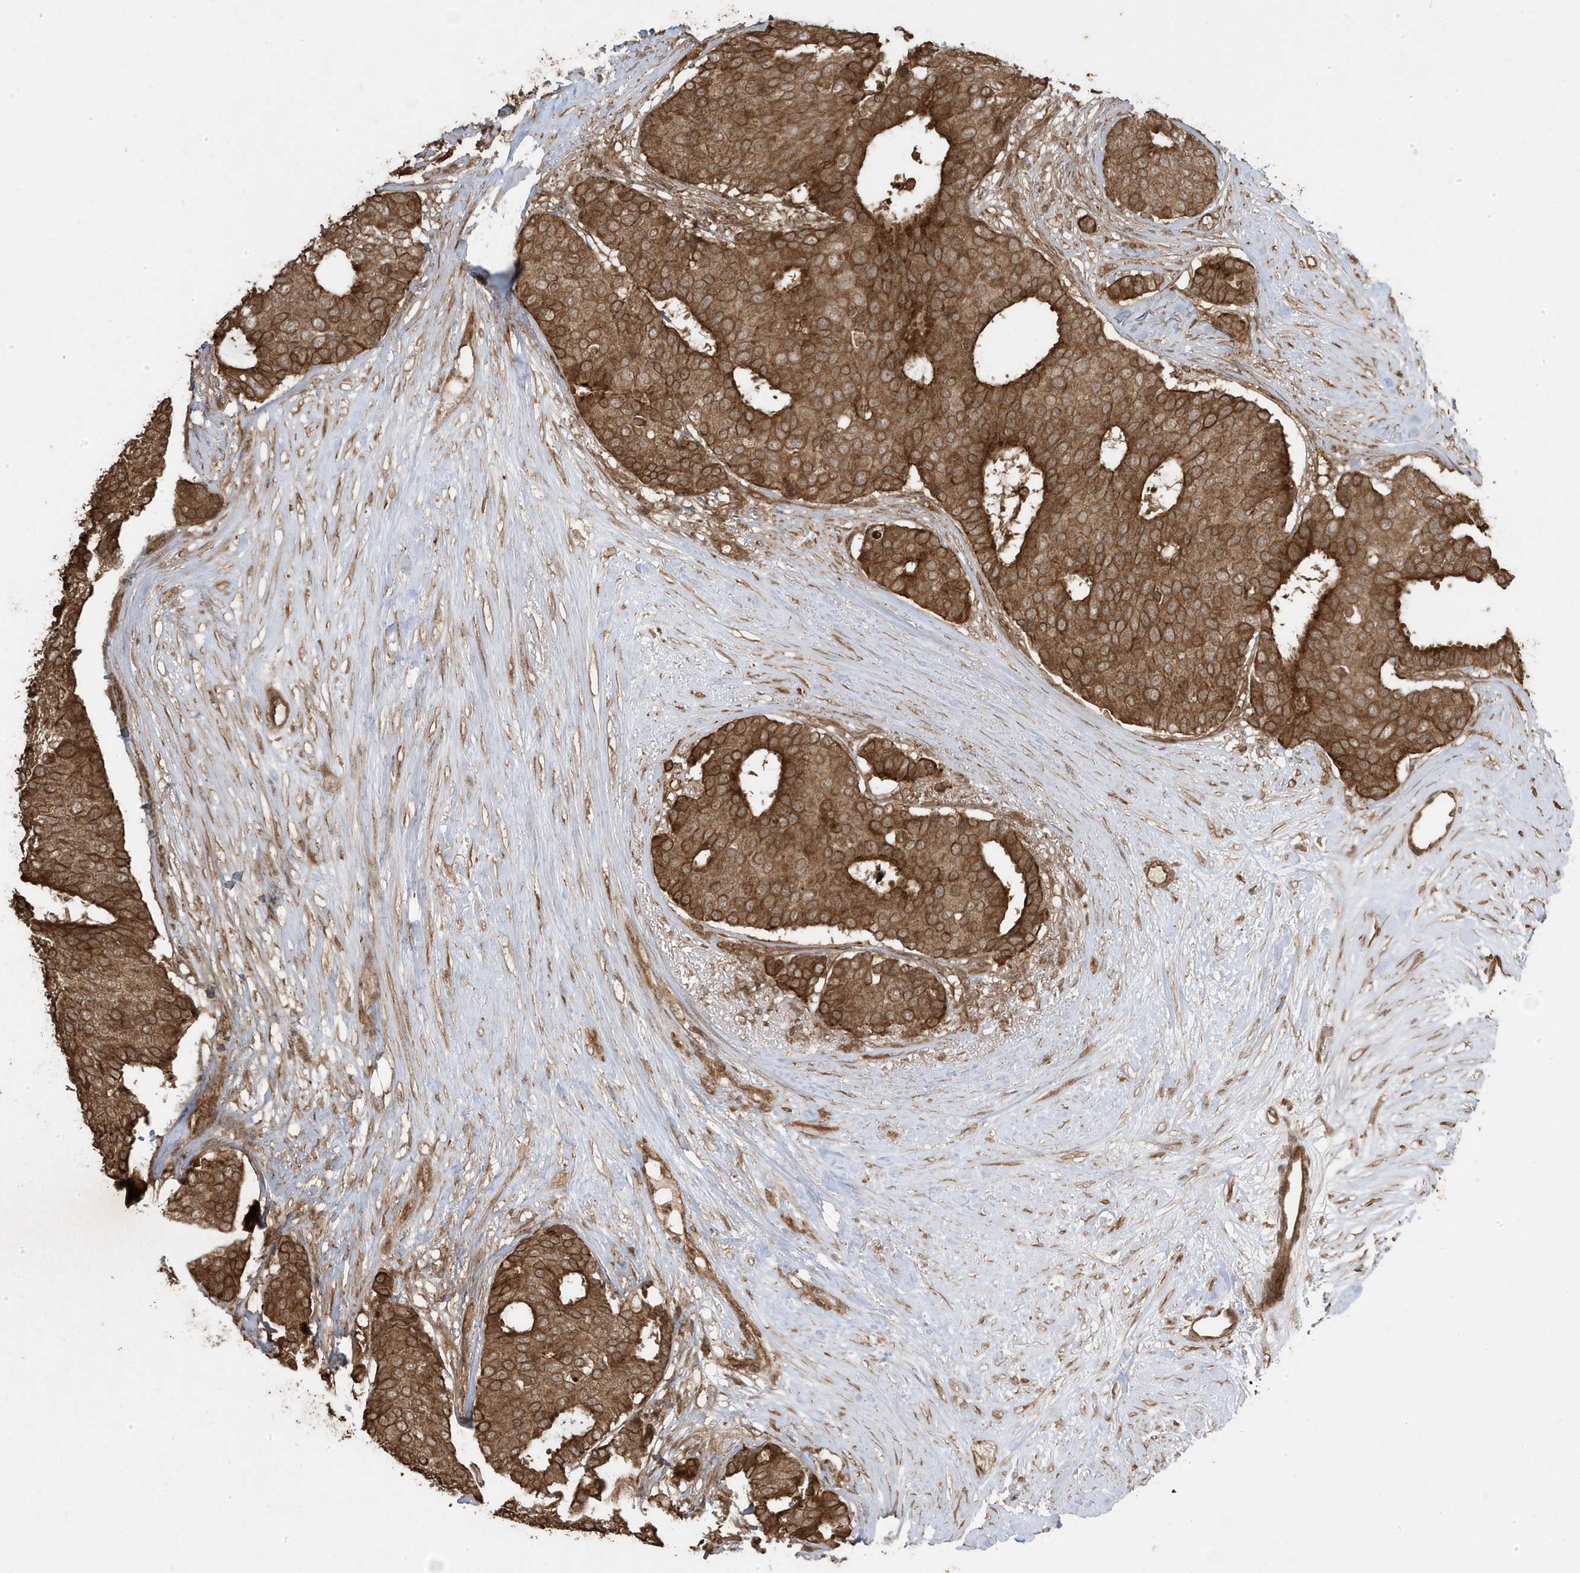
{"staining": {"intensity": "strong", "quantity": ">75%", "location": "cytoplasmic/membranous"}, "tissue": "breast cancer", "cell_type": "Tumor cells", "image_type": "cancer", "snomed": [{"axis": "morphology", "description": "Duct carcinoma"}, {"axis": "topography", "description": "Breast"}], "caption": "High-magnification brightfield microscopy of breast invasive ductal carcinoma stained with DAB (brown) and counterstained with hematoxylin (blue). tumor cells exhibit strong cytoplasmic/membranous positivity is seen in approximately>75% of cells.", "gene": "ASAP1", "patient": {"sex": "female", "age": 75}}